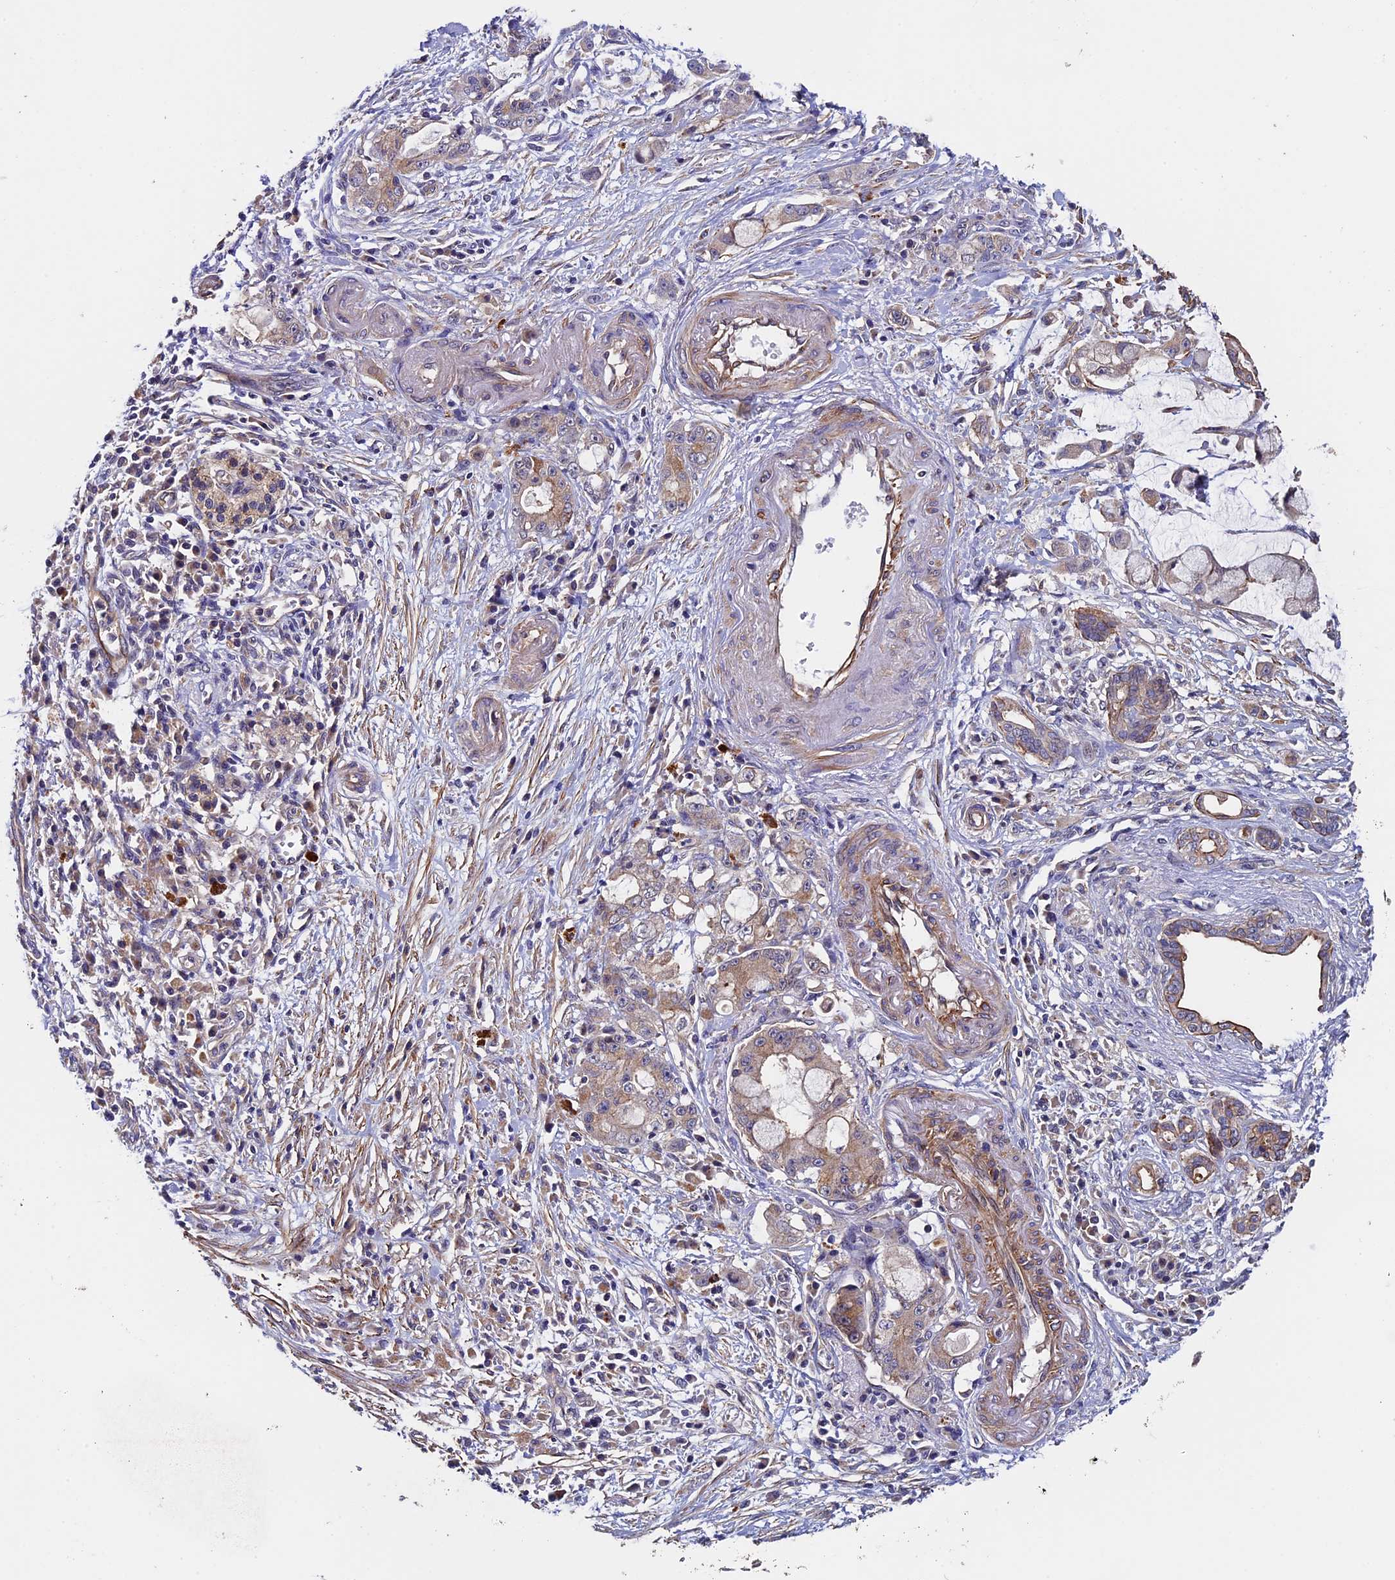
{"staining": {"intensity": "weak", "quantity": "25%-75%", "location": "cytoplasmic/membranous"}, "tissue": "pancreatic cancer", "cell_type": "Tumor cells", "image_type": "cancer", "snomed": [{"axis": "morphology", "description": "Adenocarcinoma, NOS"}, {"axis": "topography", "description": "Pancreas"}], "caption": "Pancreatic adenocarcinoma stained with a brown dye displays weak cytoplasmic/membranous positive positivity in approximately 25%-75% of tumor cells.", "gene": "SLC9A5", "patient": {"sex": "female", "age": 73}}